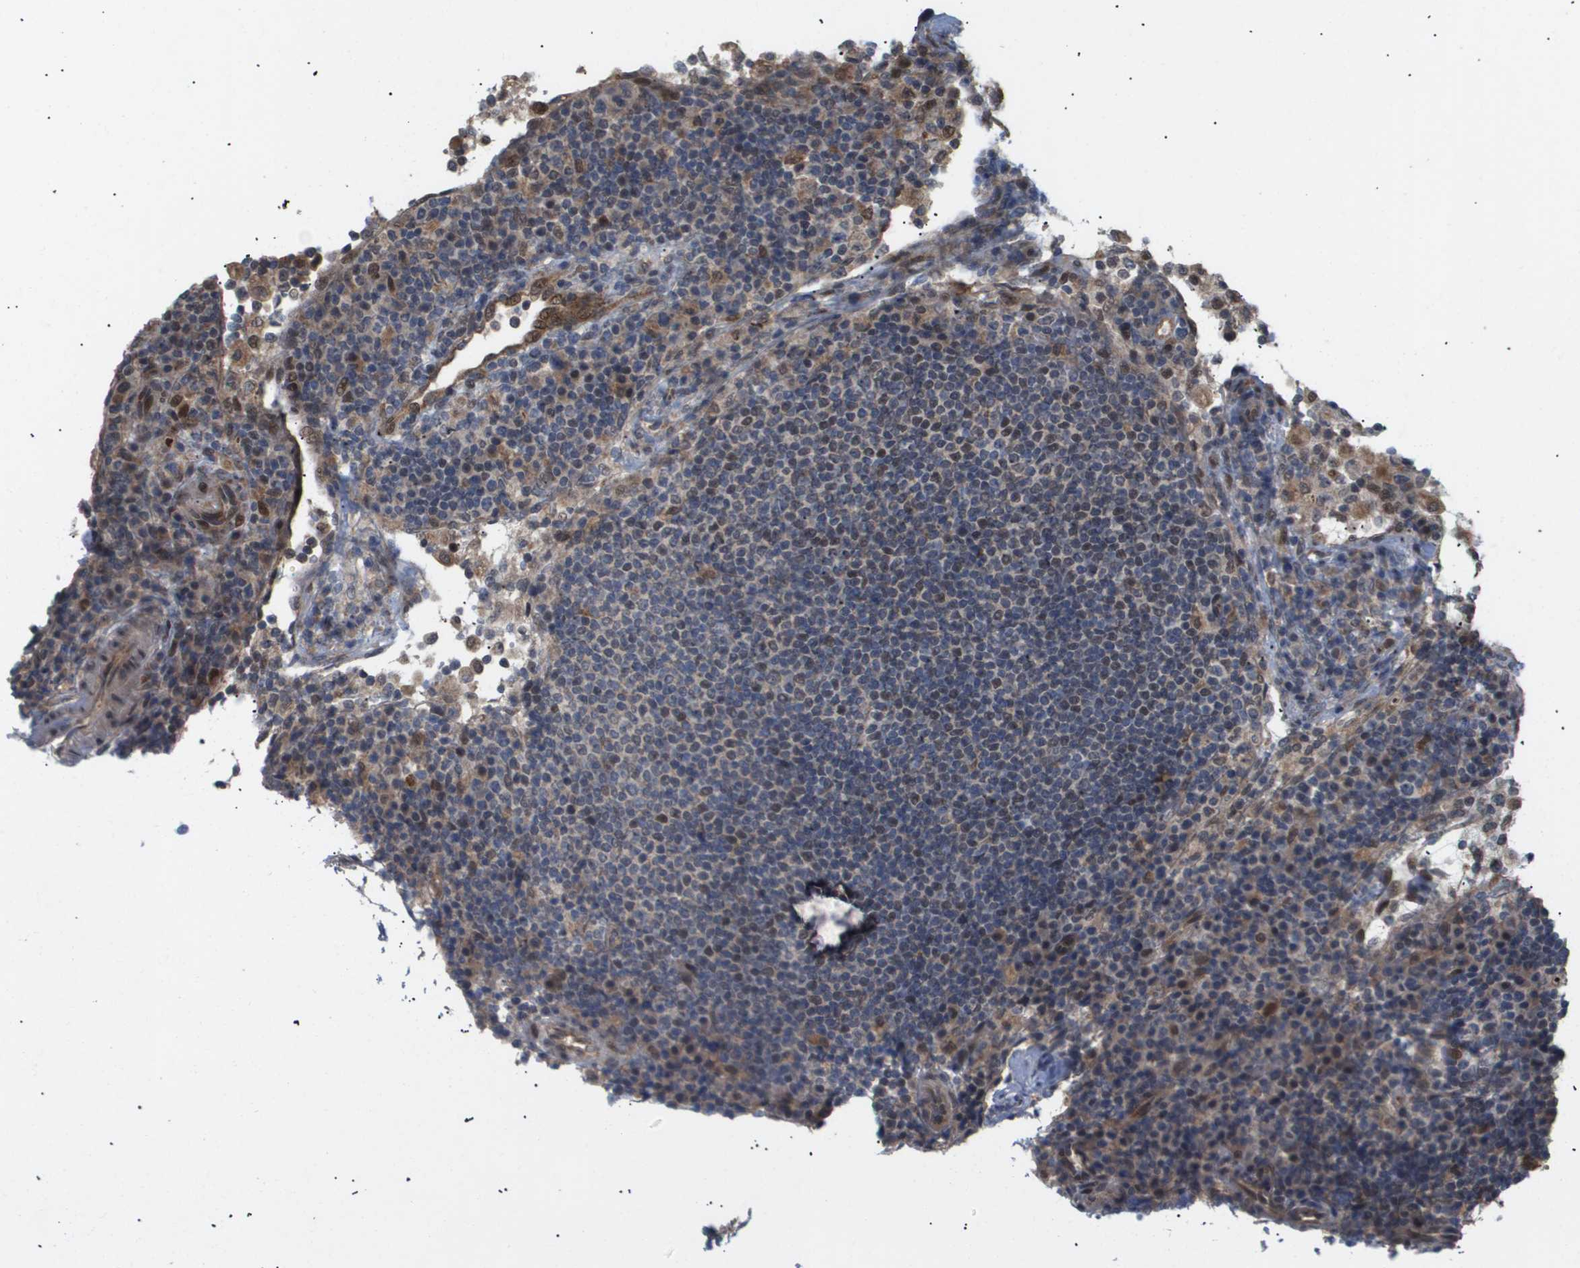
{"staining": {"intensity": "moderate", "quantity": "<25%", "location": "cytoplasmic/membranous,nuclear"}, "tissue": "lymph node", "cell_type": "Germinal center cells", "image_type": "normal", "snomed": [{"axis": "morphology", "description": "Normal tissue, NOS"}, {"axis": "topography", "description": "Lymph node"}], "caption": "This photomicrograph shows immunohistochemistry (IHC) staining of normal lymph node, with low moderate cytoplasmic/membranous,nuclear staining in approximately <25% of germinal center cells.", "gene": "PDGFB", "patient": {"sex": "female", "age": 53}}